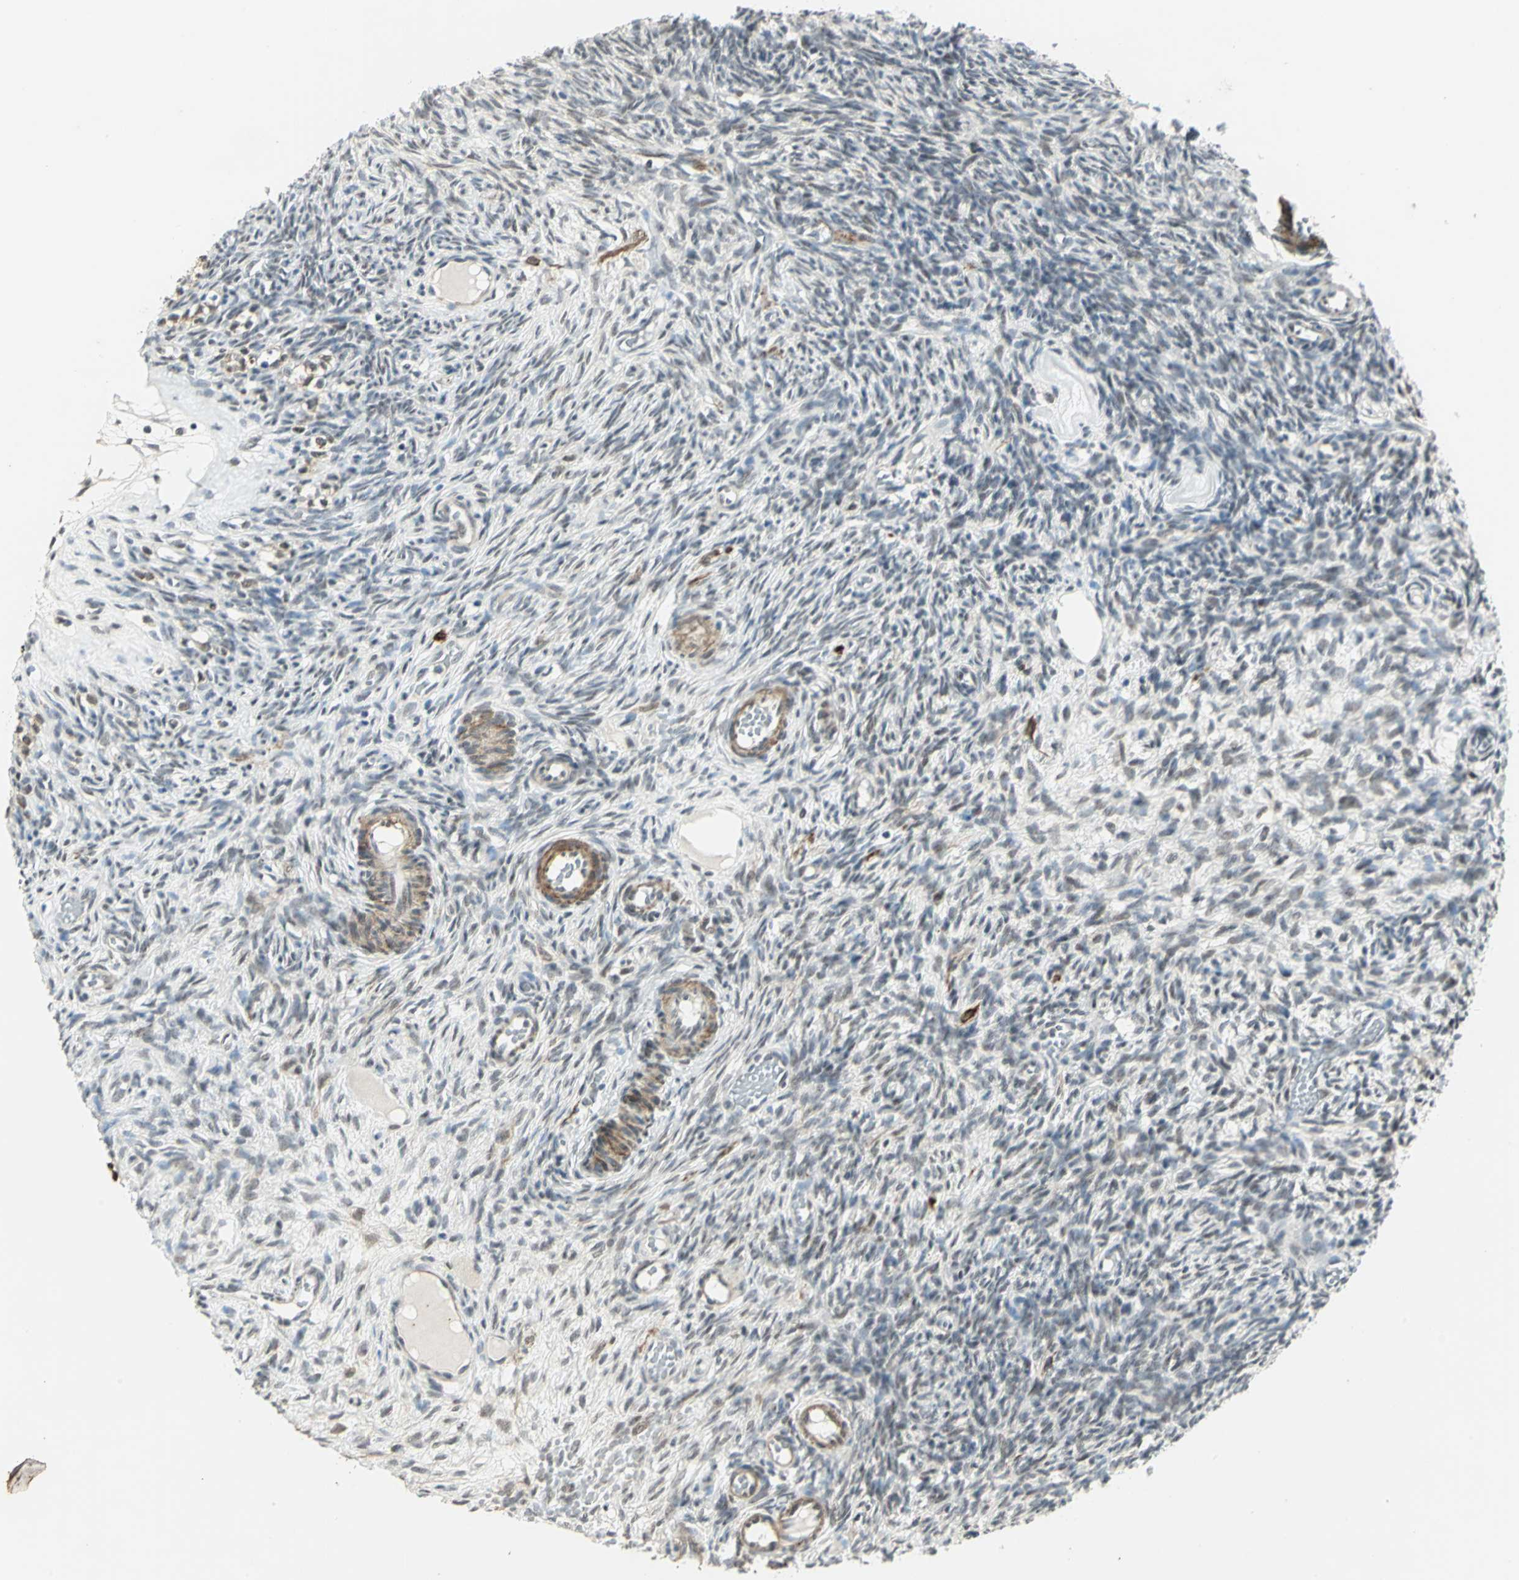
{"staining": {"intensity": "weak", "quantity": "25%-75%", "location": "cytoplasmic/membranous"}, "tissue": "ovary", "cell_type": "Ovarian stroma cells", "image_type": "normal", "snomed": [{"axis": "morphology", "description": "Normal tissue, NOS"}, {"axis": "topography", "description": "Ovary"}], "caption": "Weak cytoplasmic/membranous staining for a protein is appreciated in approximately 25%-75% of ovarian stroma cells of benign ovary using IHC.", "gene": "MTA1", "patient": {"sex": "female", "age": 35}}